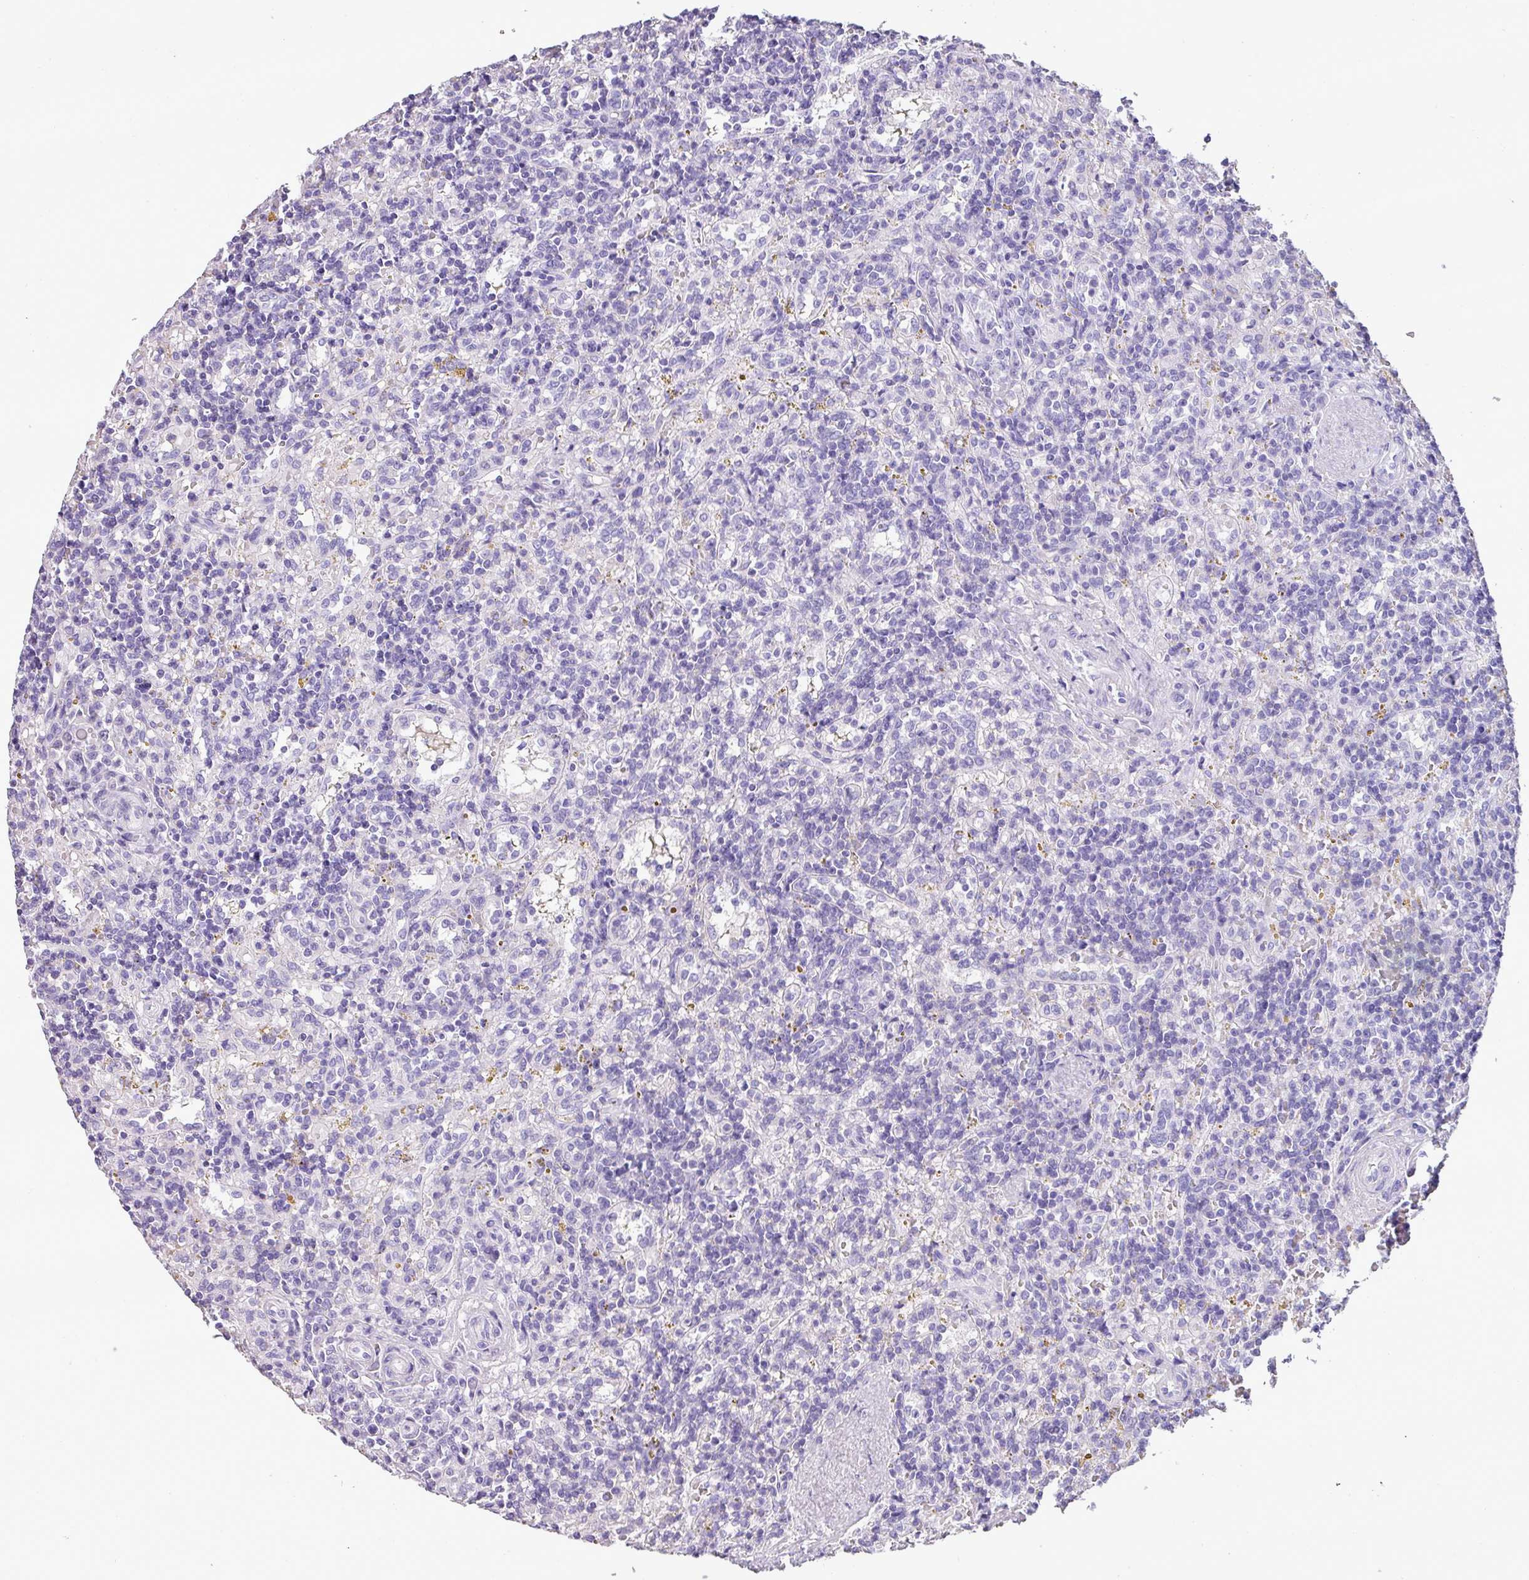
{"staining": {"intensity": "negative", "quantity": "none", "location": "none"}, "tissue": "lymphoma", "cell_type": "Tumor cells", "image_type": "cancer", "snomed": [{"axis": "morphology", "description": "Malignant lymphoma, non-Hodgkin's type, Low grade"}, {"axis": "topography", "description": "Spleen"}], "caption": "There is no significant staining in tumor cells of lymphoma.", "gene": "BRINP2", "patient": {"sex": "male", "age": 67}}